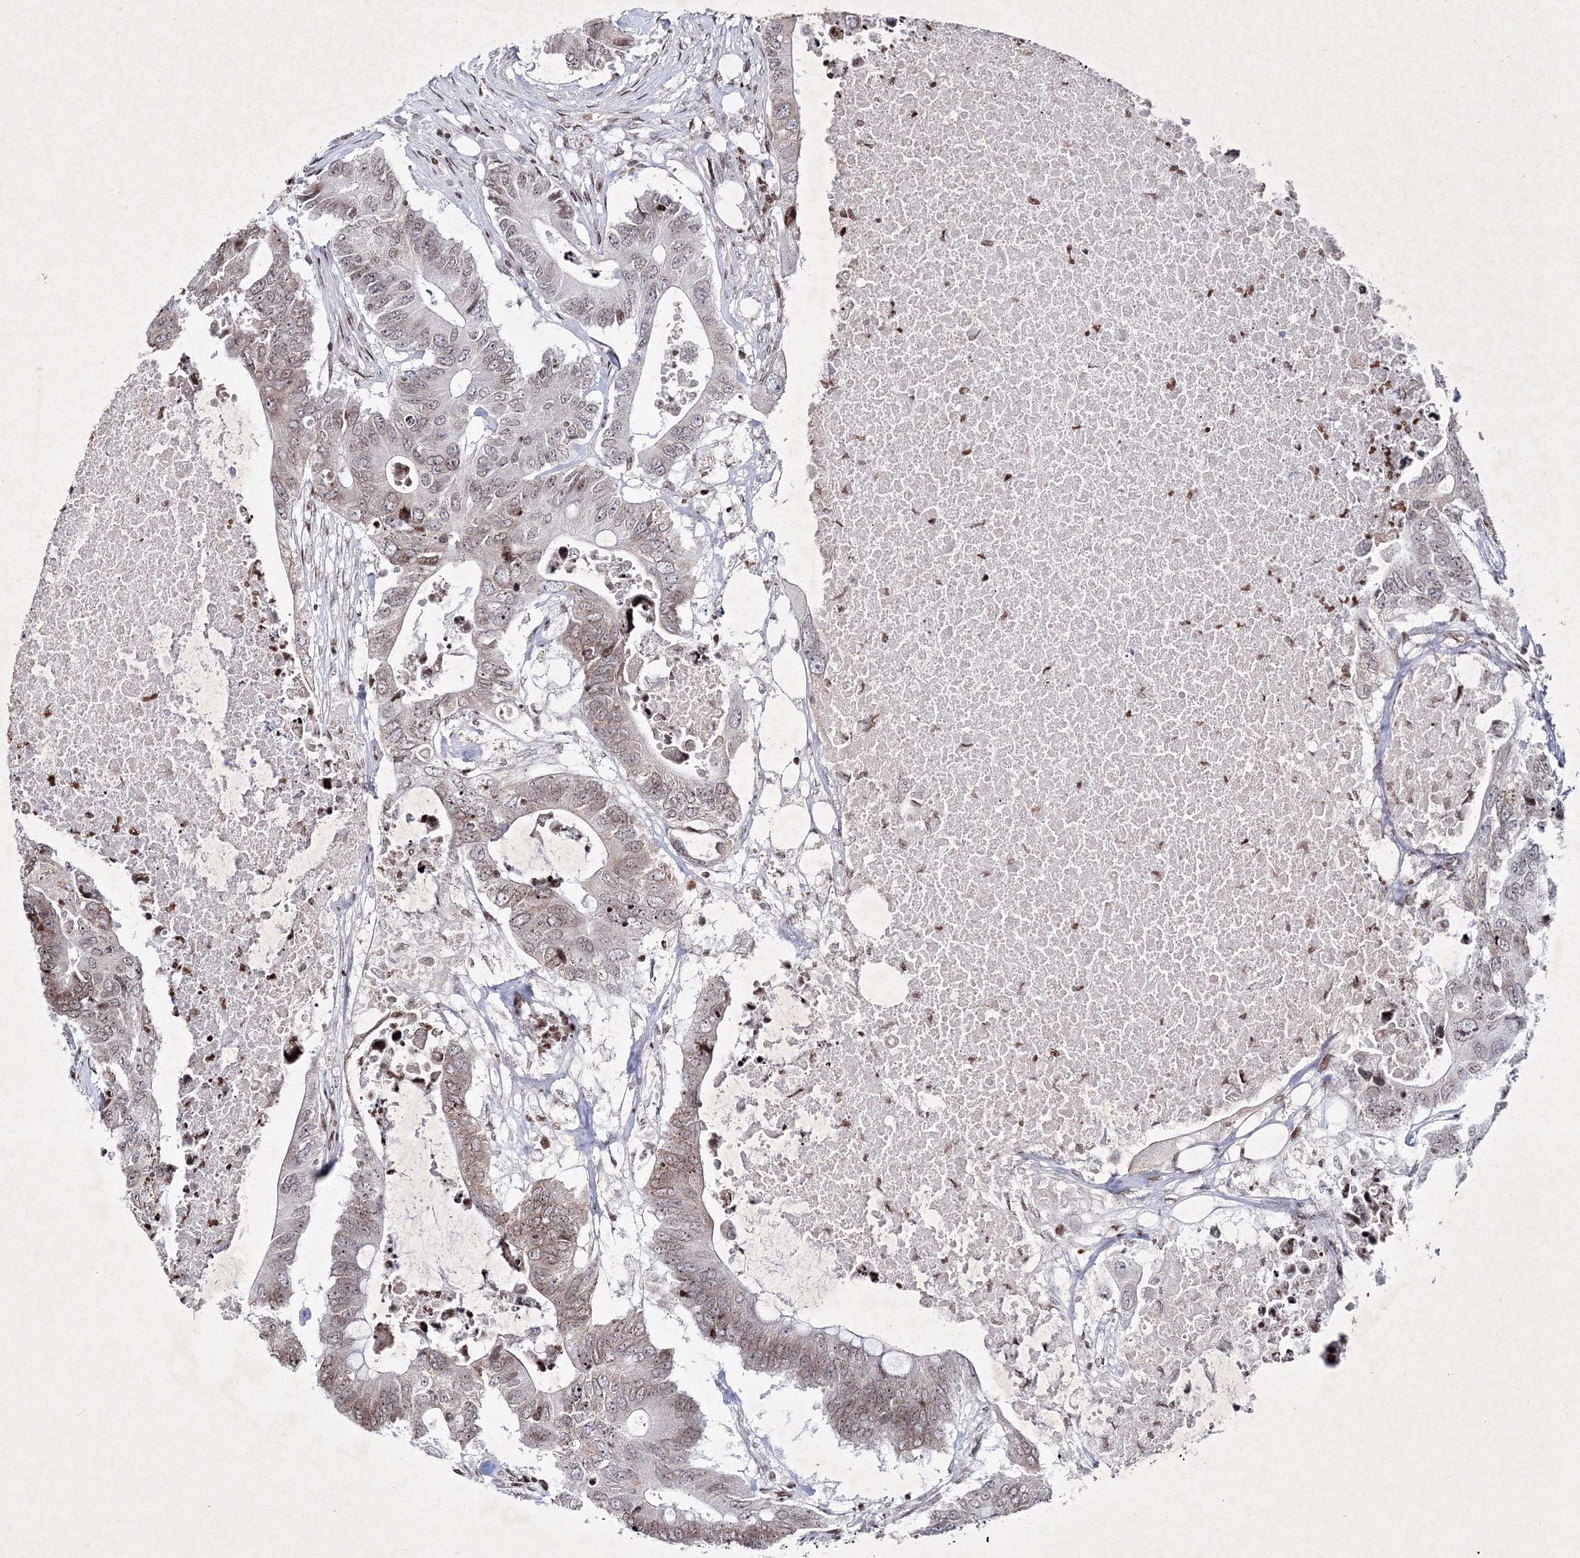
{"staining": {"intensity": "weak", "quantity": "<25%", "location": "nuclear"}, "tissue": "colorectal cancer", "cell_type": "Tumor cells", "image_type": "cancer", "snomed": [{"axis": "morphology", "description": "Adenocarcinoma, NOS"}, {"axis": "topography", "description": "Colon"}], "caption": "There is no significant positivity in tumor cells of colorectal cancer.", "gene": "SMIM29", "patient": {"sex": "male", "age": 71}}